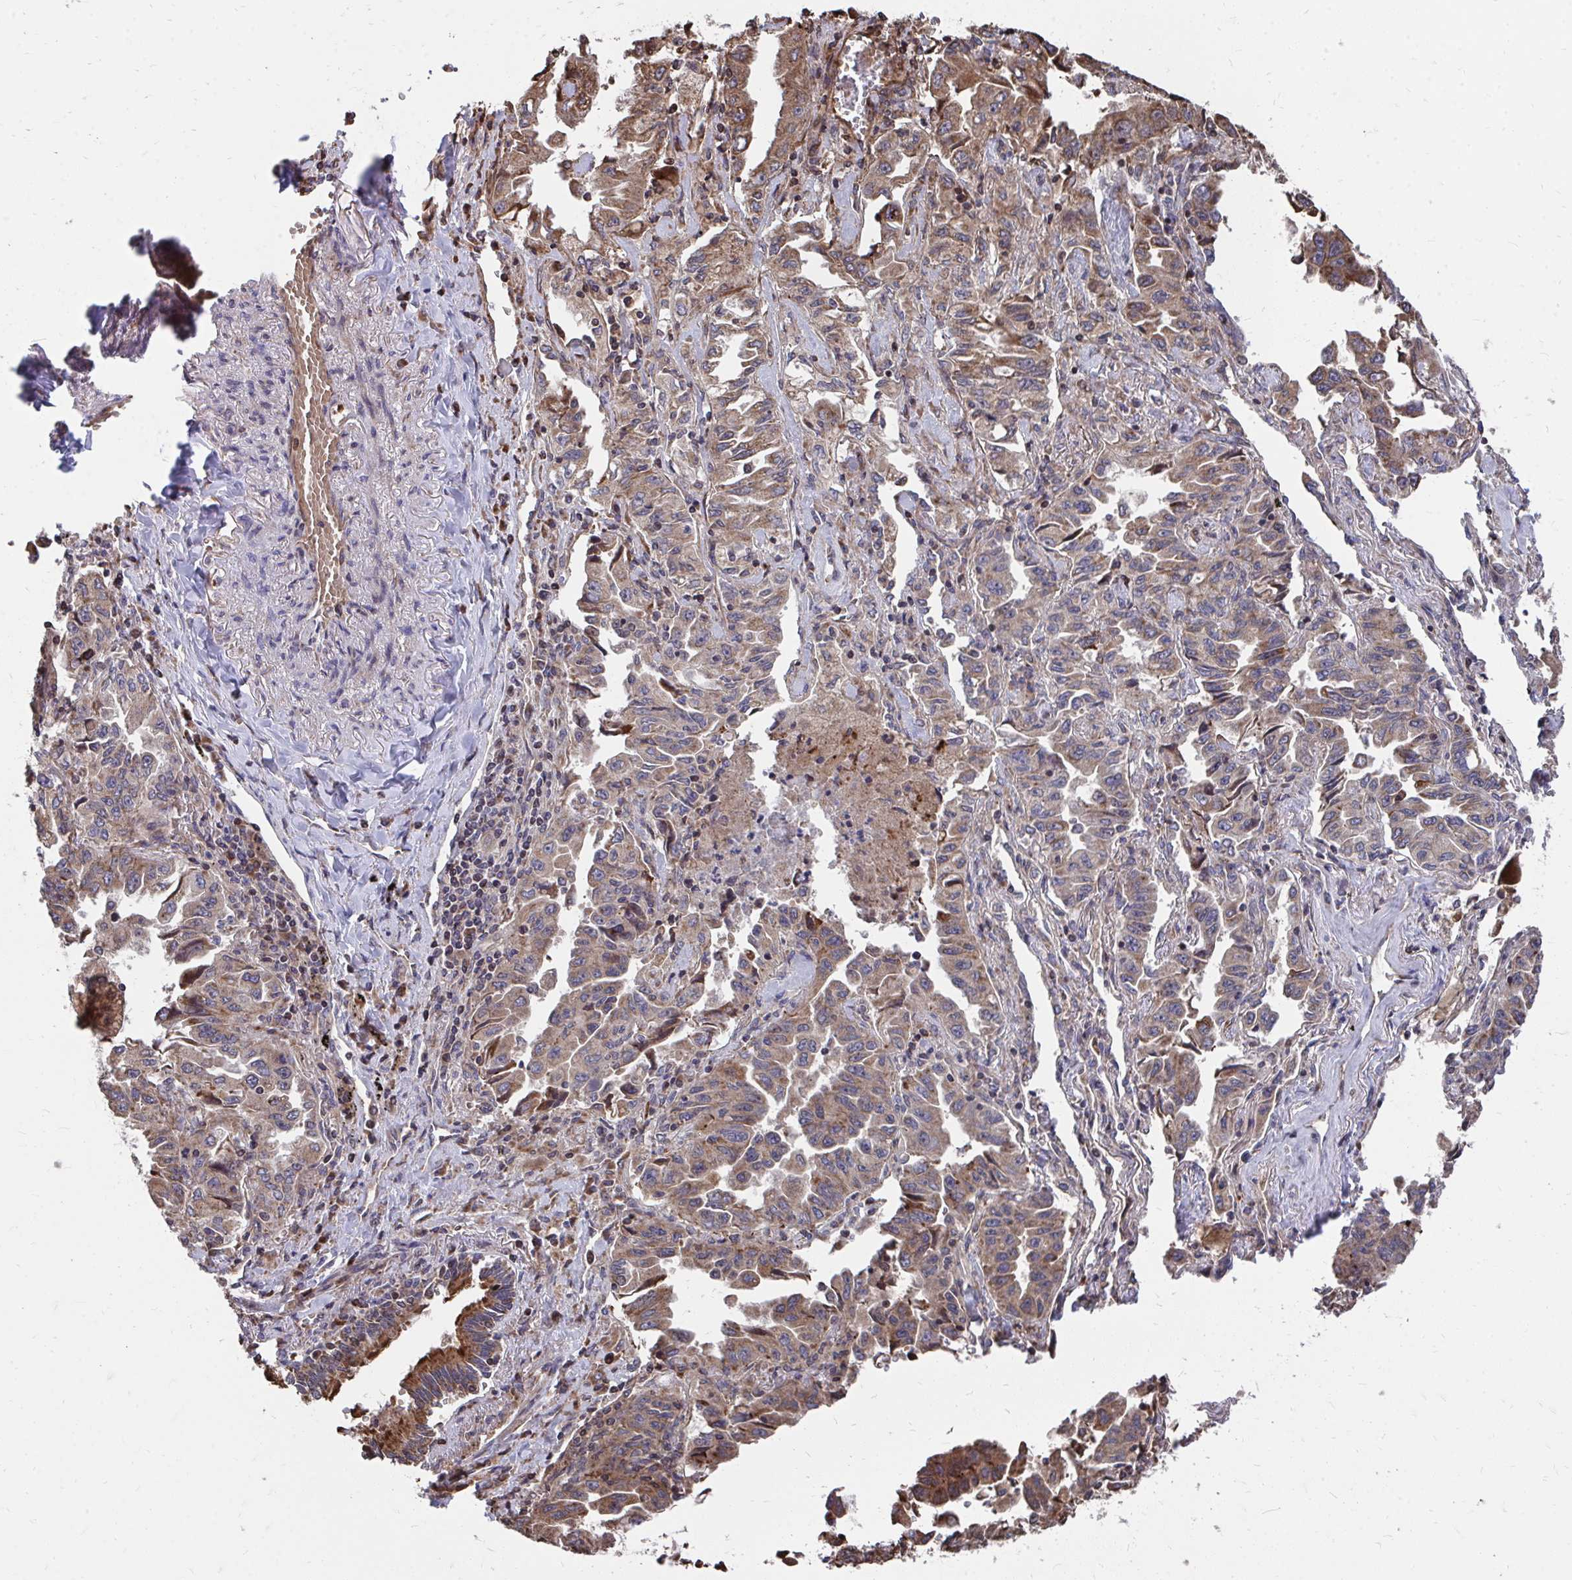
{"staining": {"intensity": "moderate", "quantity": ">75%", "location": "cytoplasmic/membranous"}, "tissue": "lung cancer", "cell_type": "Tumor cells", "image_type": "cancer", "snomed": [{"axis": "morphology", "description": "Adenocarcinoma, NOS"}, {"axis": "topography", "description": "Lung"}], "caption": "Immunohistochemical staining of adenocarcinoma (lung) reveals medium levels of moderate cytoplasmic/membranous protein staining in about >75% of tumor cells. The protein of interest is stained brown, and the nuclei are stained in blue (DAB IHC with brightfield microscopy, high magnification).", "gene": "FAM89A", "patient": {"sex": "female", "age": 51}}